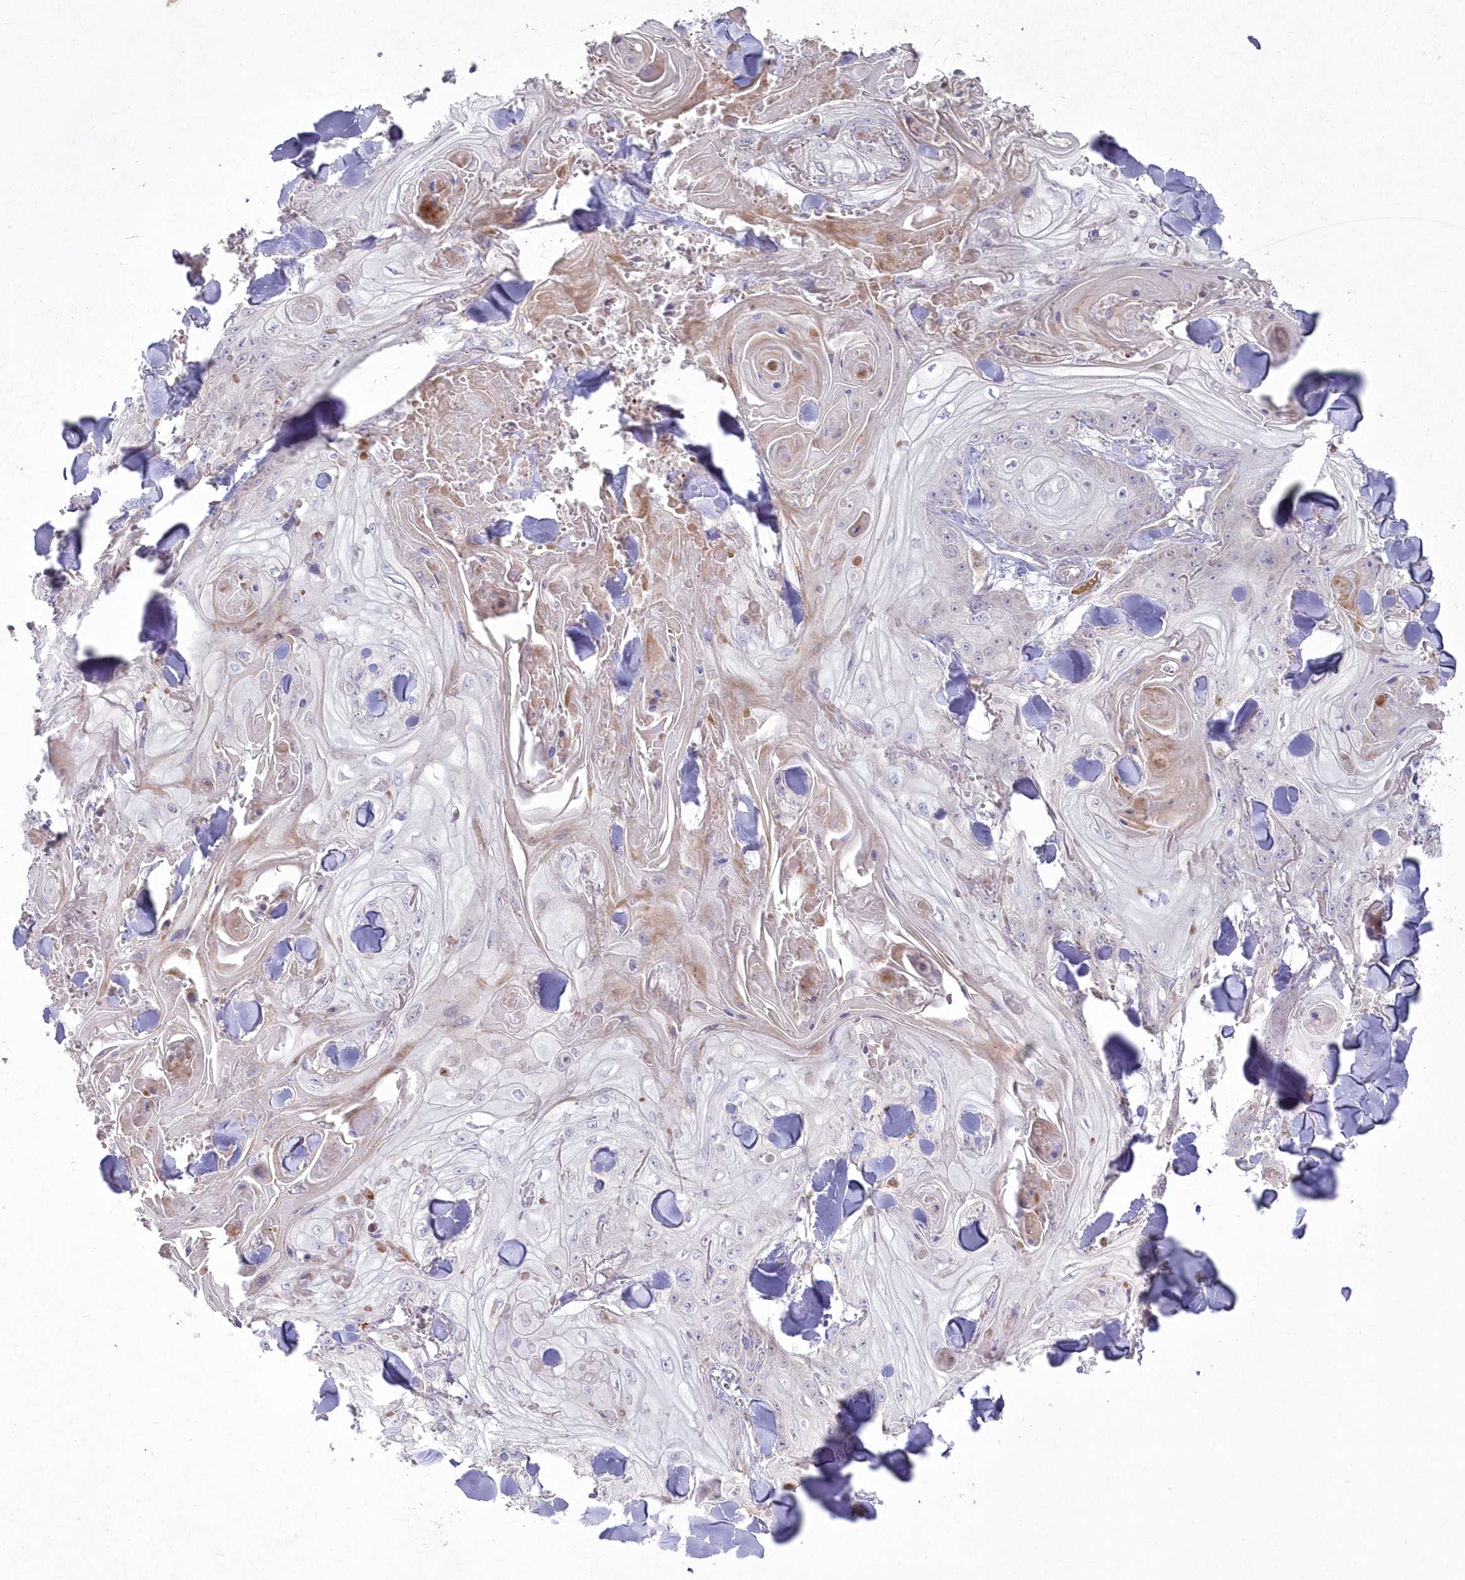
{"staining": {"intensity": "negative", "quantity": "none", "location": "none"}, "tissue": "skin cancer", "cell_type": "Tumor cells", "image_type": "cancer", "snomed": [{"axis": "morphology", "description": "Squamous cell carcinoma, NOS"}, {"axis": "topography", "description": "Skin"}], "caption": "Immunohistochemical staining of human skin cancer demonstrates no significant staining in tumor cells.", "gene": "ARSB", "patient": {"sex": "male", "age": 74}}